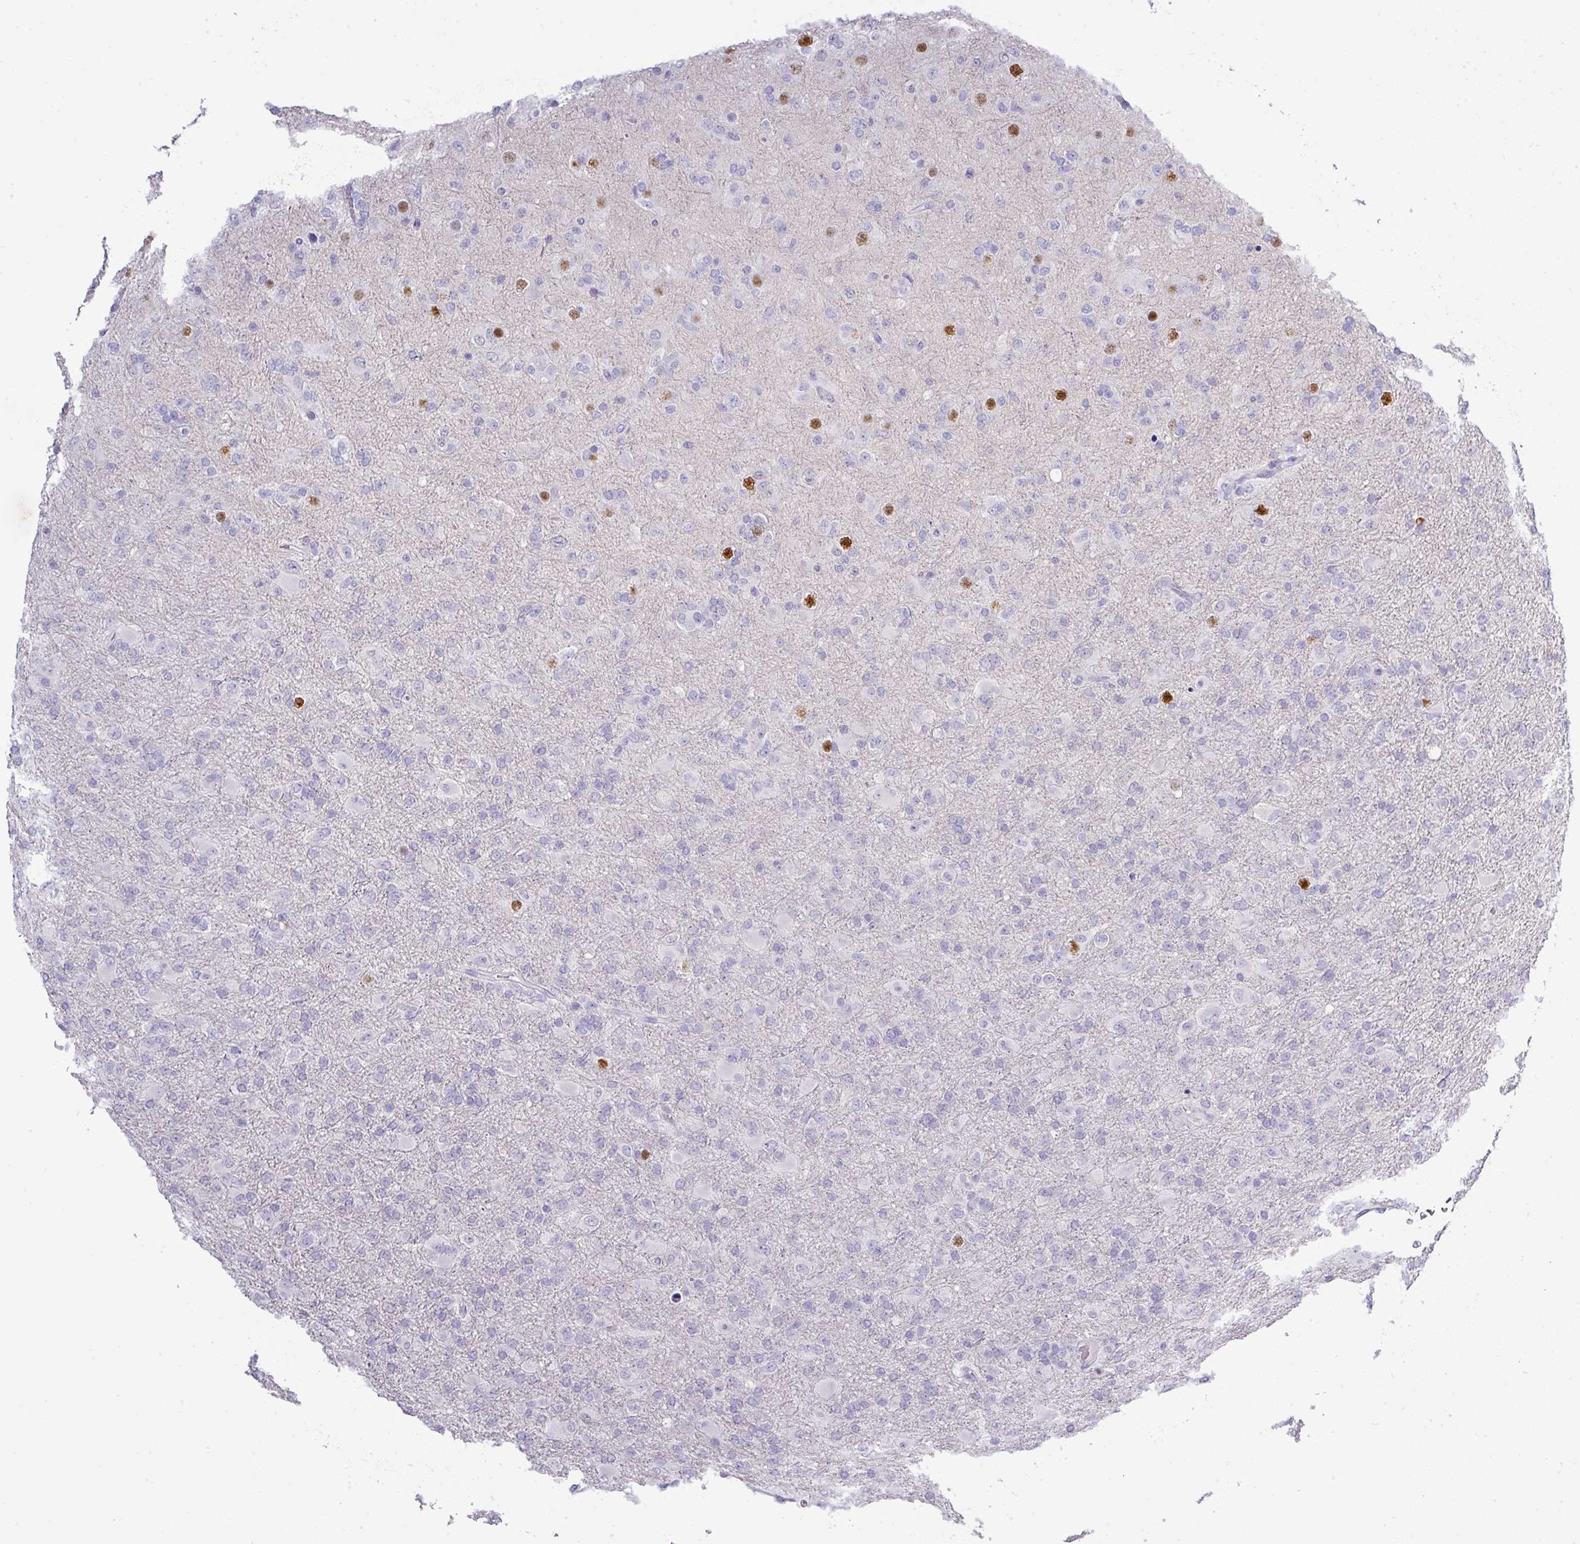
{"staining": {"intensity": "negative", "quantity": "none", "location": "none"}, "tissue": "glioma", "cell_type": "Tumor cells", "image_type": "cancer", "snomed": [{"axis": "morphology", "description": "Glioma, malignant, Low grade"}, {"axis": "topography", "description": "Brain"}], "caption": "Immunohistochemistry micrograph of neoplastic tissue: human glioma stained with DAB (3,3'-diaminobenzidine) exhibits no significant protein positivity in tumor cells.", "gene": "BCL11A", "patient": {"sex": "male", "age": 65}}